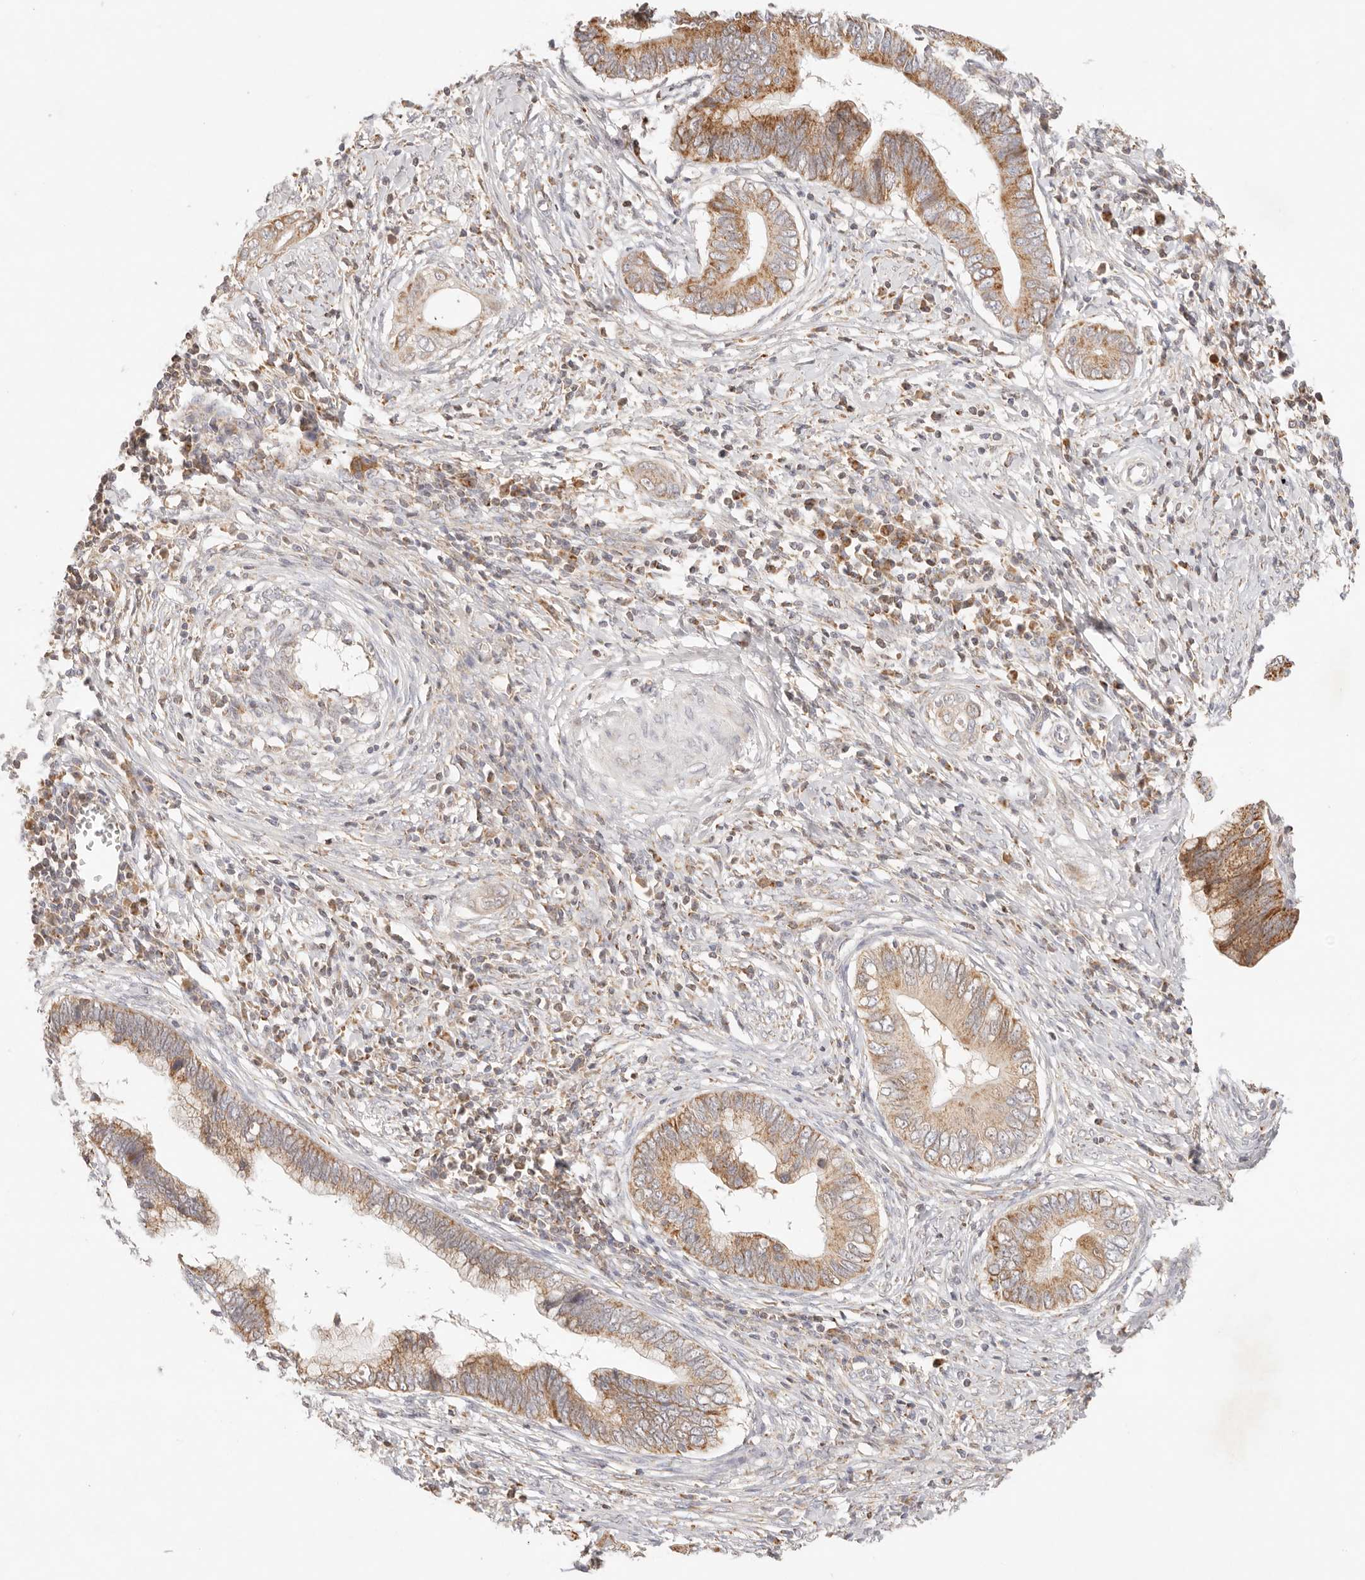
{"staining": {"intensity": "moderate", "quantity": ">75%", "location": "cytoplasmic/membranous"}, "tissue": "cervical cancer", "cell_type": "Tumor cells", "image_type": "cancer", "snomed": [{"axis": "morphology", "description": "Adenocarcinoma, NOS"}, {"axis": "topography", "description": "Cervix"}], "caption": "Human cervical cancer (adenocarcinoma) stained with a protein marker displays moderate staining in tumor cells.", "gene": "COA6", "patient": {"sex": "female", "age": 44}}